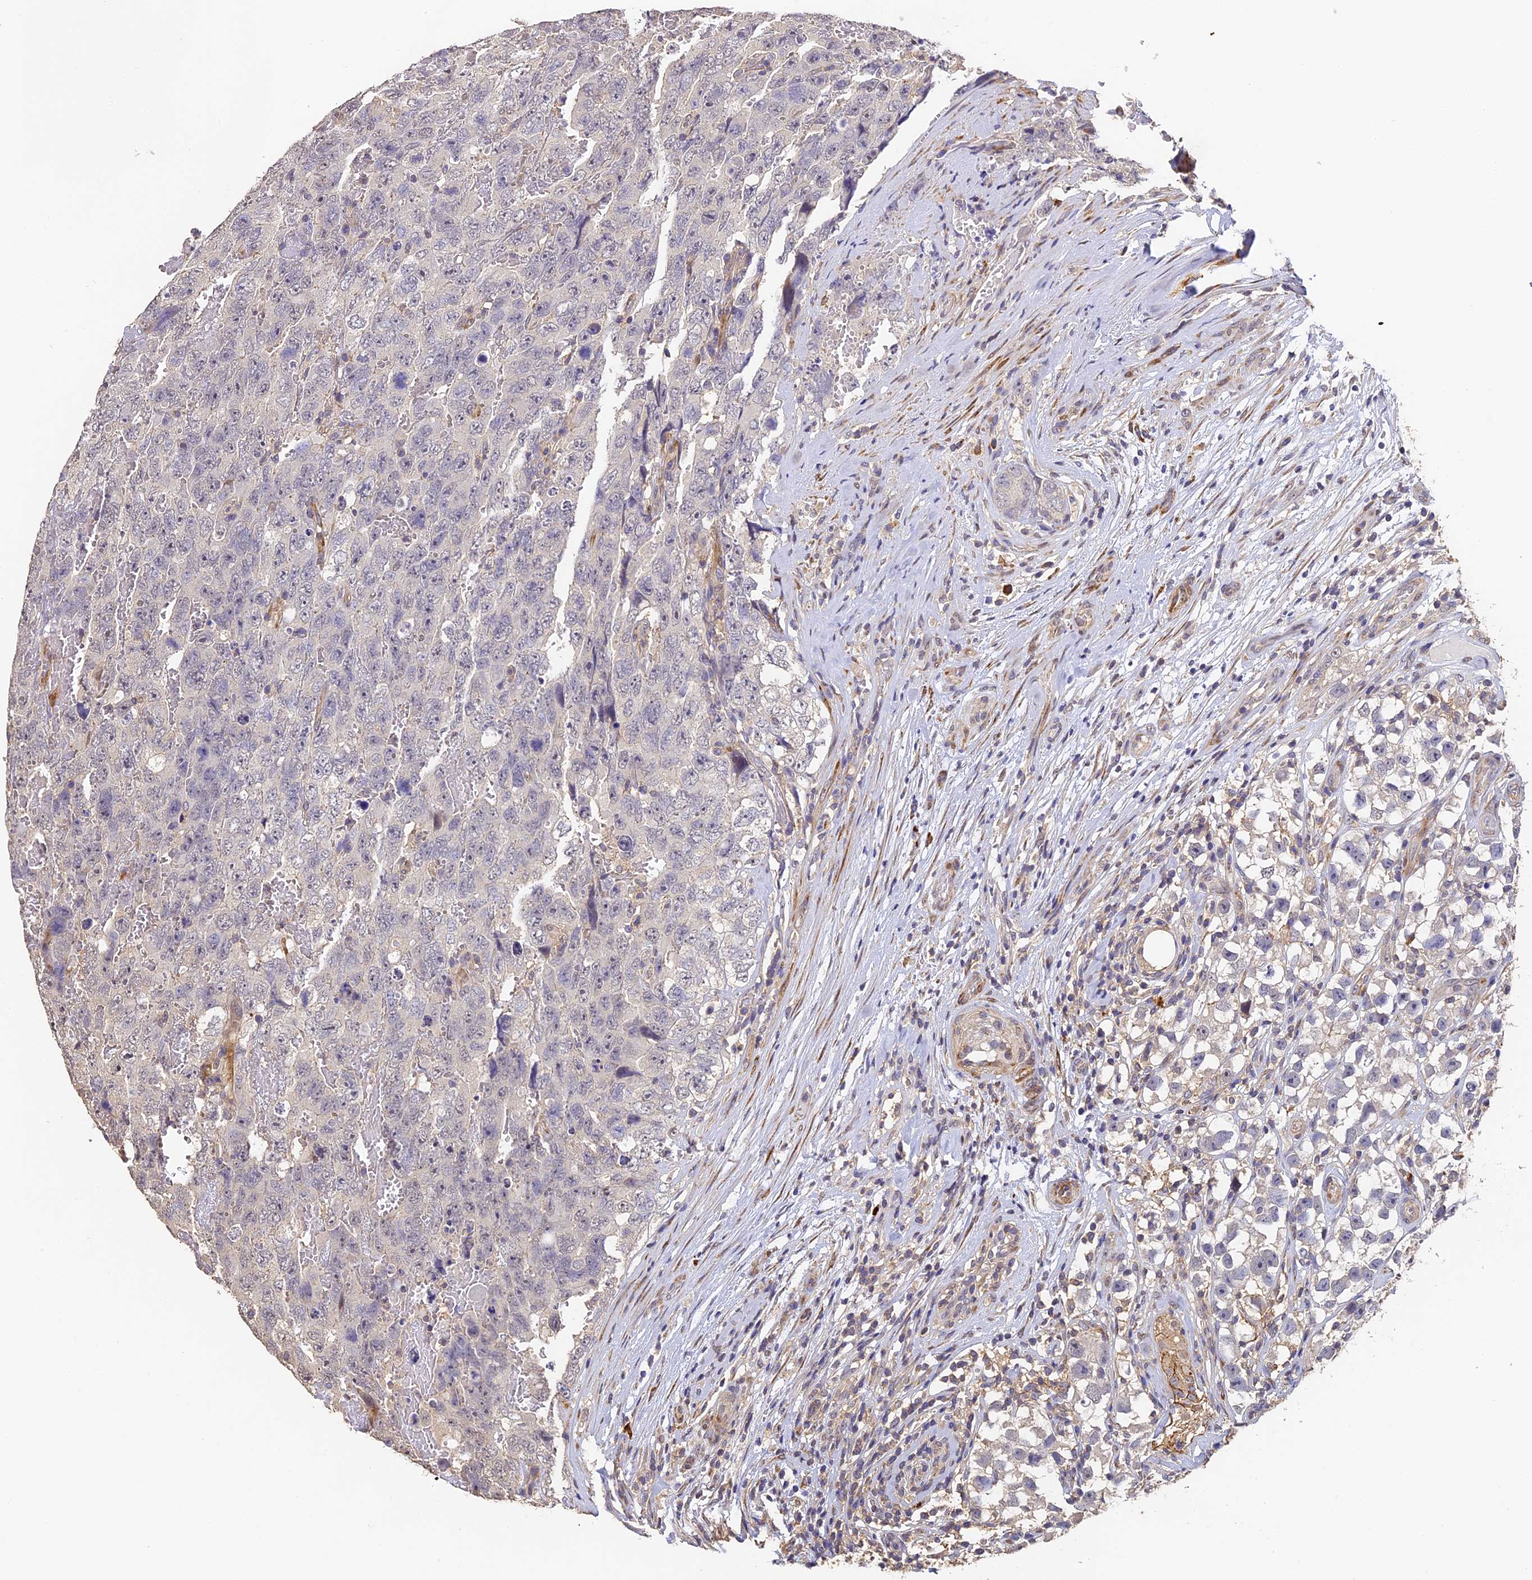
{"staining": {"intensity": "negative", "quantity": "none", "location": "none"}, "tissue": "testis cancer", "cell_type": "Tumor cells", "image_type": "cancer", "snomed": [{"axis": "morphology", "description": "Carcinoma, Embryonal, NOS"}, {"axis": "topography", "description": "Testis"}], "caption": "This image is of testis cancer (embryonal carcinoma) stained with immunohistochemistry (IHC) to label a protein in brown with the nuclei are counter-stained blue. There is no staining in tumor cells.", "gene": "SLC11A1", "patient": {"sex": "male", "age": 45}}